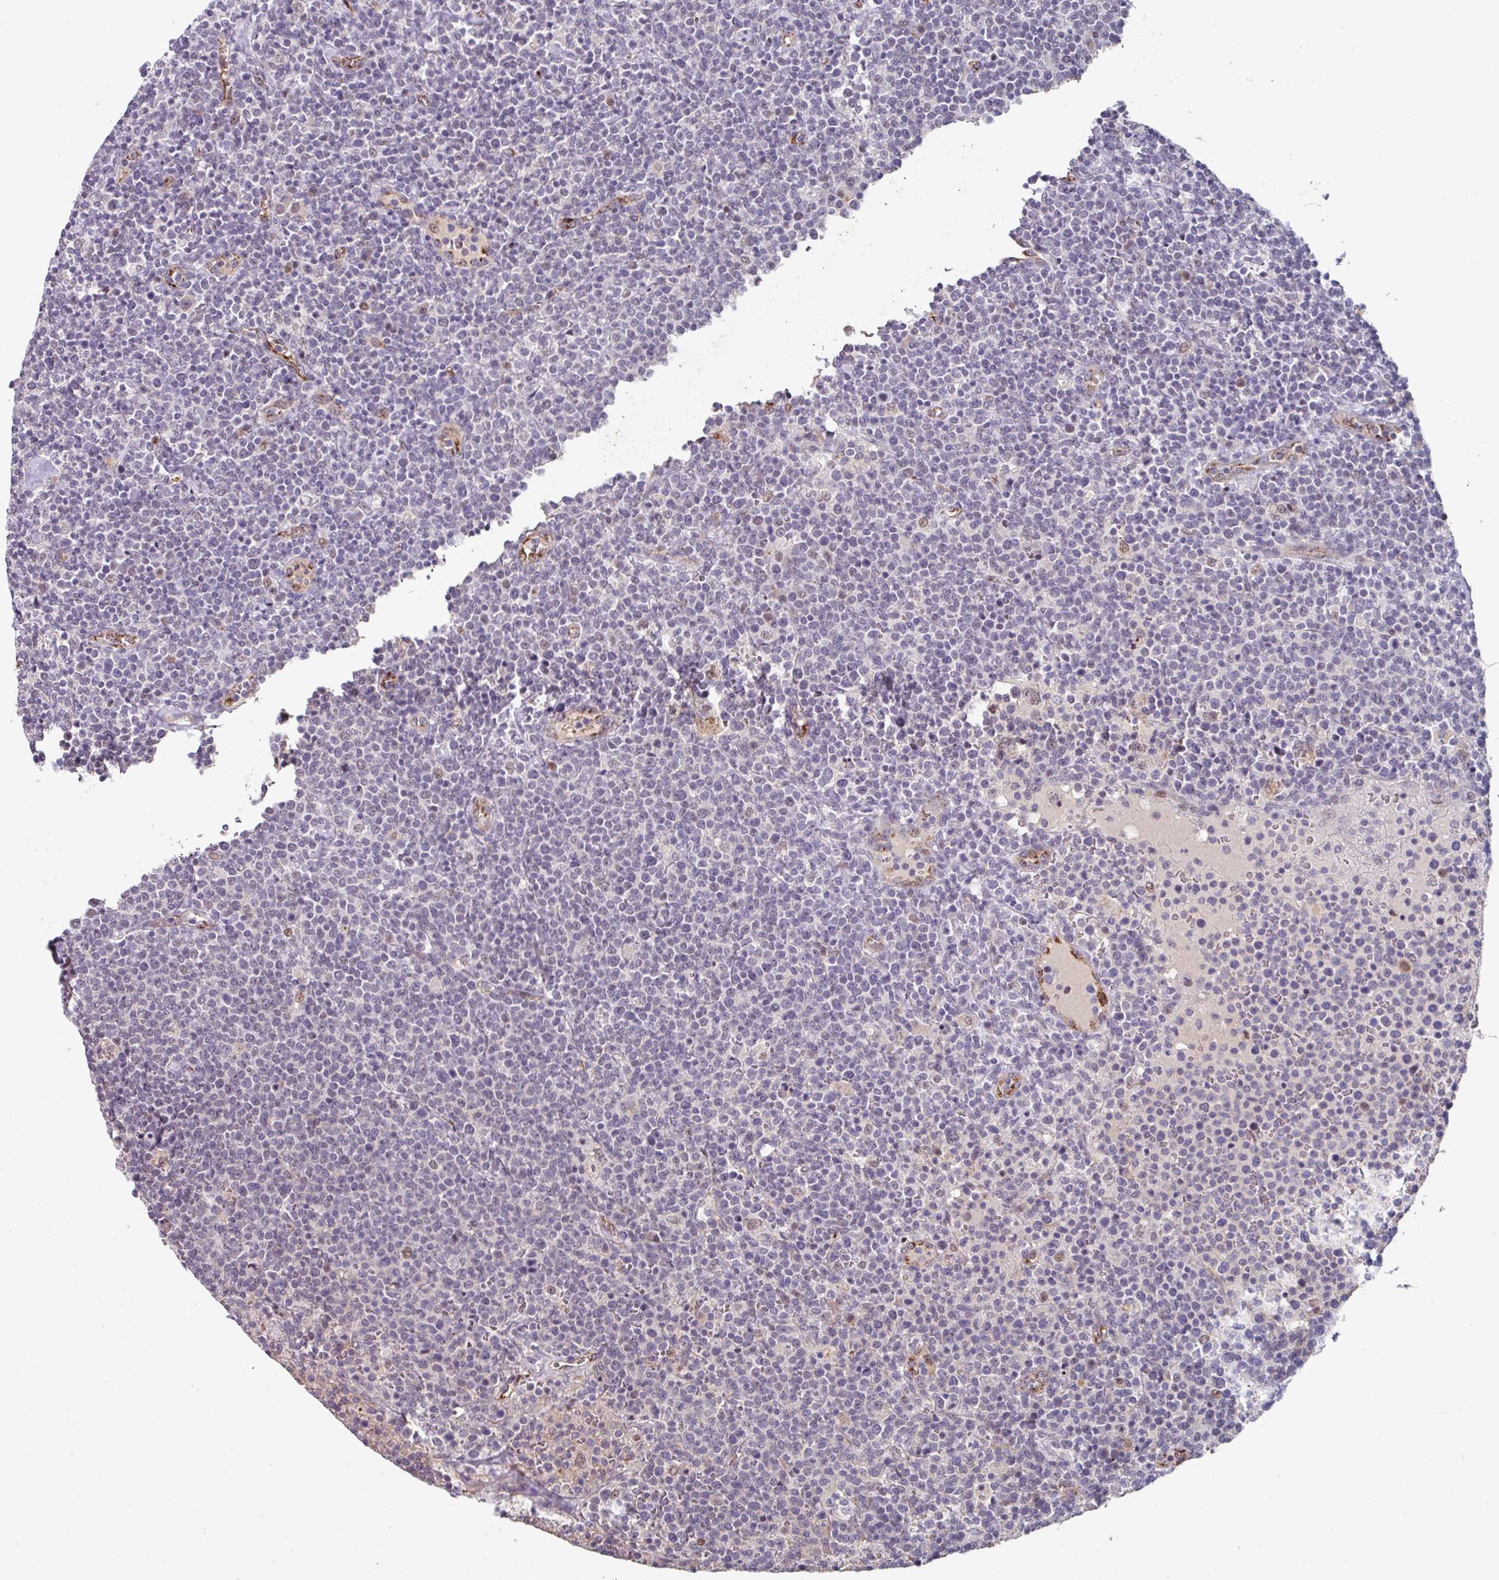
{"staining": {"intensity": "moderate", "quantity": "<25%", "location": "nuclear"}, "tissue": "lymphoma", "cell_type": "Tumor cells", "image_type": "cancer", "snomed": [{"axis": "morphology", "description": "Malignant lymphoma, non-Hodgkin's type, High grade"}, {"axis": "topography", "description": "Lymph node"}], "caption": "A photomicrograph of malignant lymphoma, non-Hodgkin's type (high-grade) stained for a protein shows moderate nuclear brown staining in tumor cells.", "gene": "SIDT2", "patient": {"sex": "male", "age": 61}}